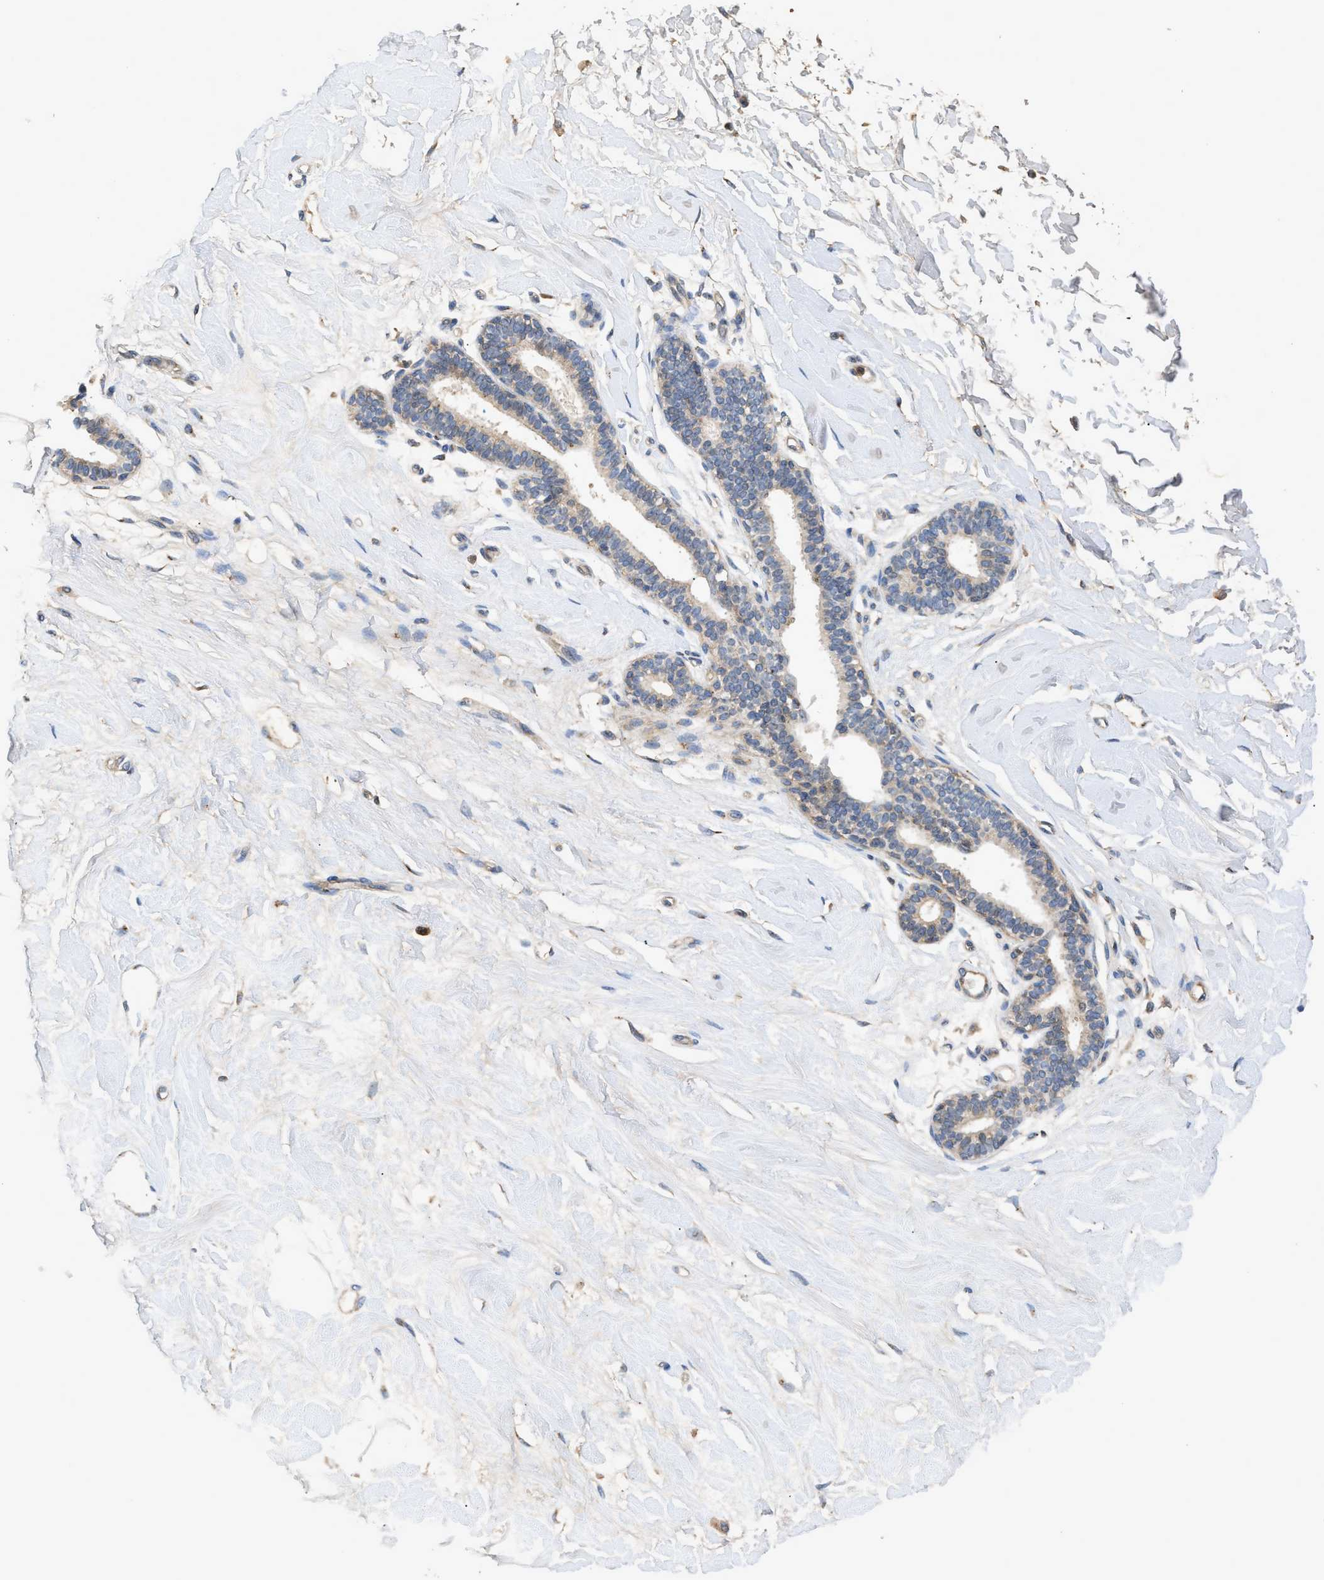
{"staining": {"intensity": "negative", "quantity": "none", "location": "none"}, "tissue": "breast", "cell_type": "Adipocytes", "image_type": "normal", "snomed": [{"axis": "morphology", "description": "Normal tissue, NOS"}, {"axis": "morphology", "description": "Lobular carcinoma"}, {"axis": "topography", "description": "Breast"}], "caption": "The photomicrograph displays no staining of adipocytes in unremarkable breast.", "gene": "SIK2", "patient": {"sex": "female", "age": 59}}